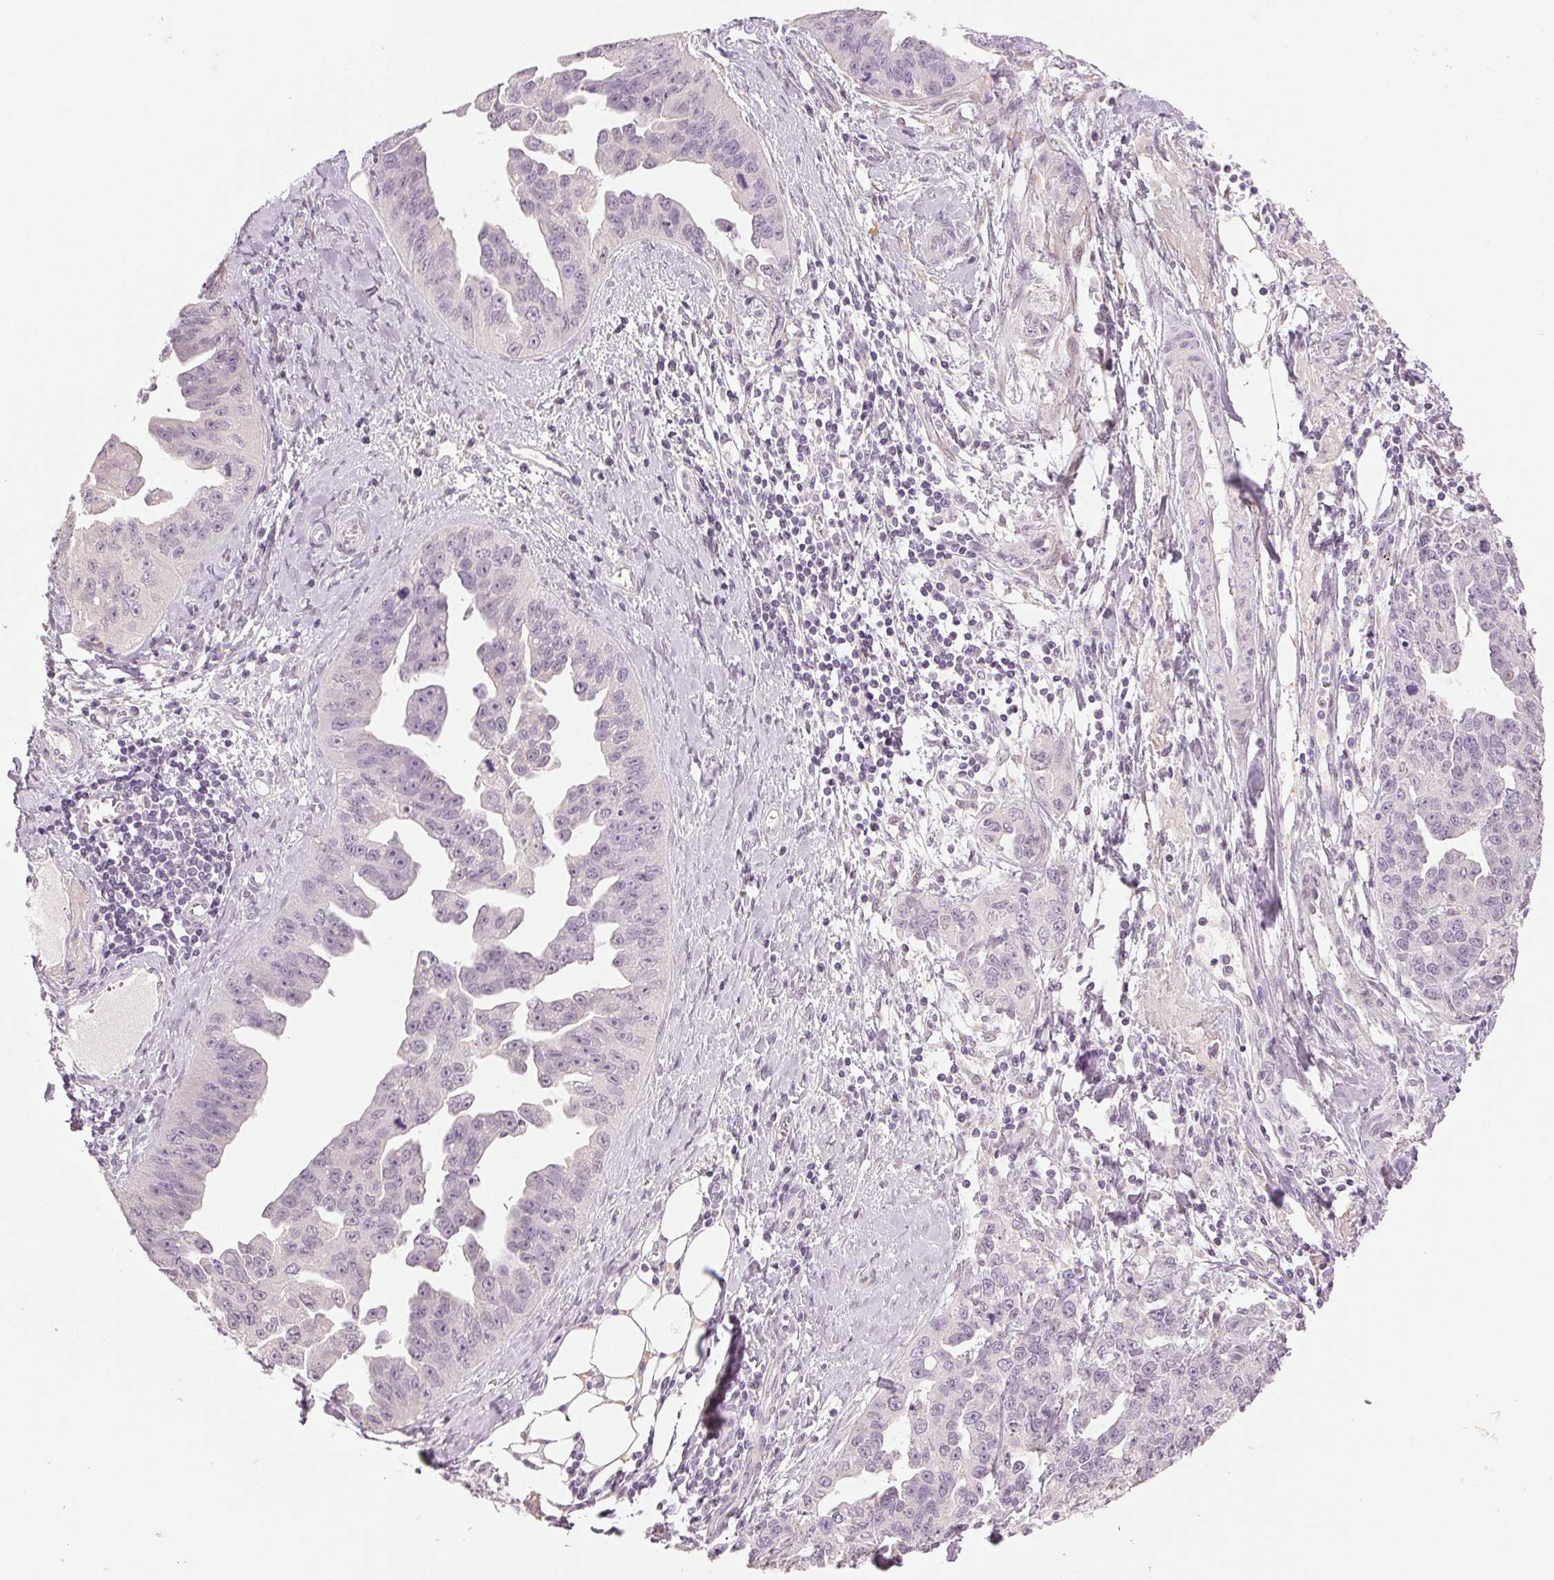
{"staining": {"intensity": "negative", "quantity": "none", "location": "none"}, "tissue": "ovarian cancer", "cell_type": "Tumor cells", "image_type": "cancer", "snomed": [{"axis": "morphology", "description": "Cystadenocarcinoma, serous, NOS"}, {"axis": "topography", "description": "Ovary"}], "caption": "A high-resolution photomicrograph shows immunohistochemistry (IHC) staining of ovarian cancer (serous cystadenocarcinoma), which exhibits no significant expression in tumor cells. (DAB immunohistochemistry, high magnification).", "gene": "MAP1LC3A", "patient": {"sex": "female", "age": 75}}